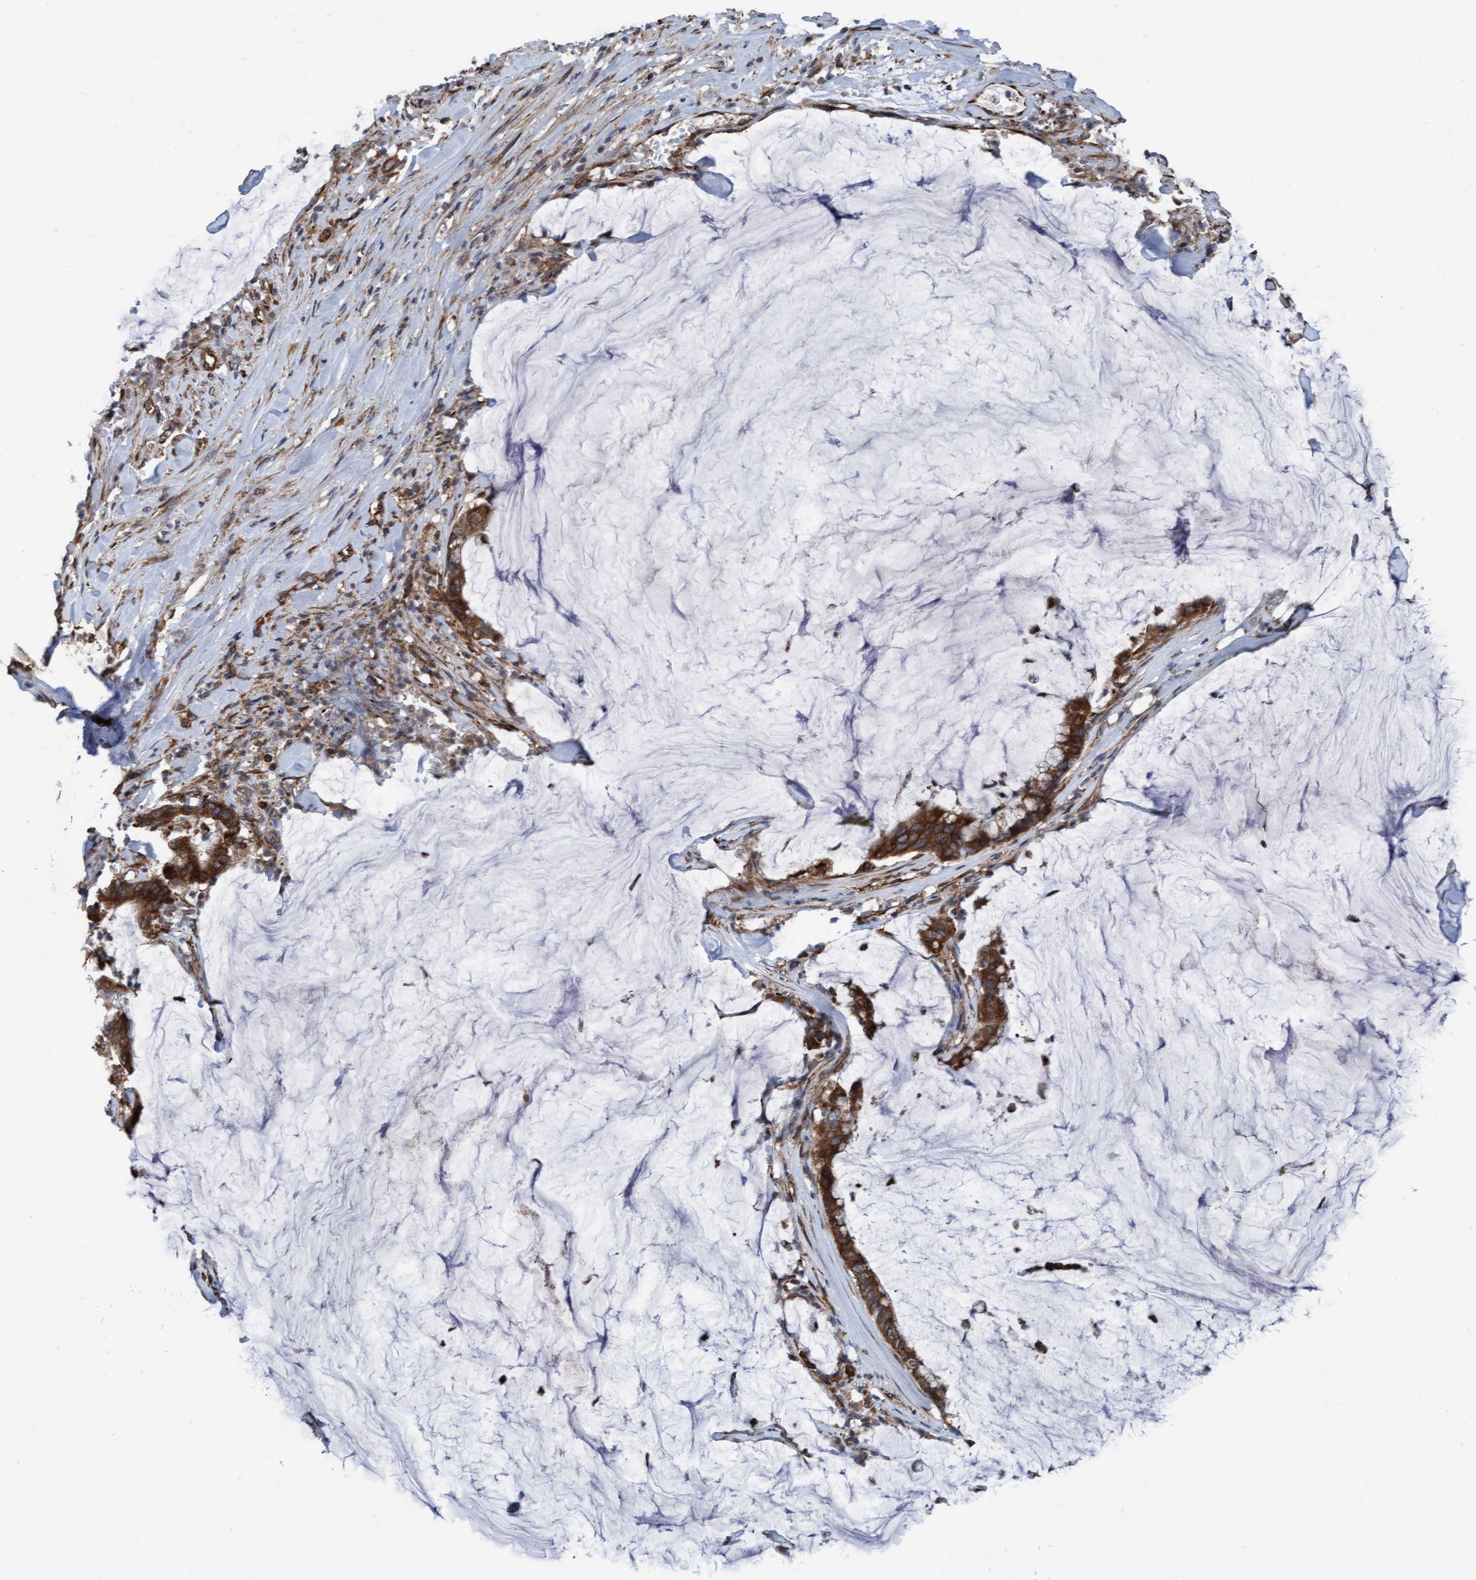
{"staining": {"intensity": "moderate", "quantity": ">75%", "location": "cytoplasmic/membranous"}, "tissue": "pancreatic cancer", "cell_type": "Tumor cells", "image_type": "cancer", "snomed": [{"axis": "morphology", "description": "Adenocarcinoma, NOS"}, {"axis": "topography", "description": "Pancreas"}], "caption": "This micrograph shows pancreatic cancer stained with immunohistochemistry to label a protein in brown. The cytoplasmic/membranous of tumor cells show moderate positivity for the protein. Nuclei are counter-stained blue.", "gene": "RAP1GAP2", "patient": {"sex": "male", "age": 41}}